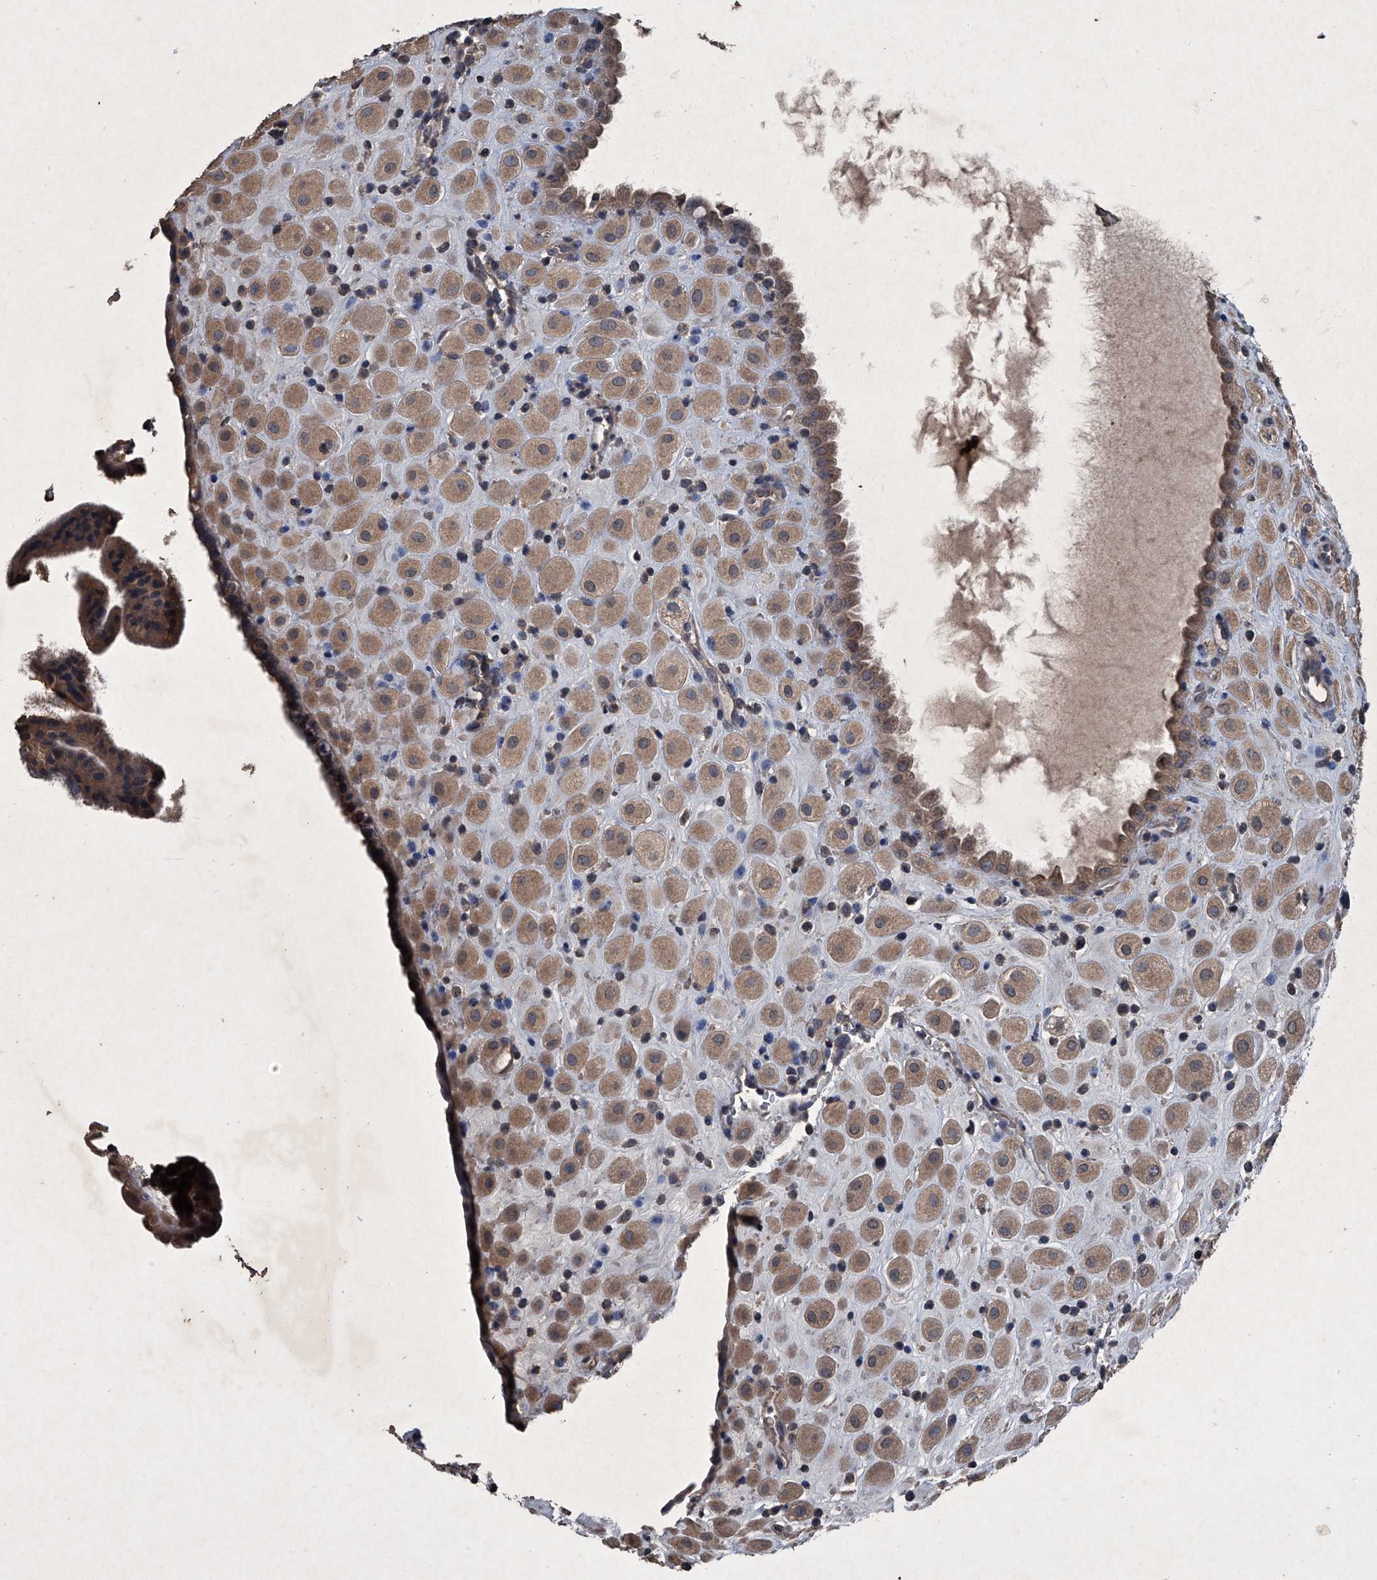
{"staining": {"intensity": "weak", "quantity": "25%-75%", "location": "cytoplasmic/membranous"}, "tissue": "placenta", "cell_type": "Decidual cells", "image_type": "normal", "snomed": [{"axis": "morphology", "description": "Normal tissue, NOS"}, {"axis": "topography", "description": "Placenta"}], "caption": "High-magnification brightfield microscopy of unremarkable placenta stained with DAB (brown) and counterstained with hematoxylin (blue). decidual cells exhibit weak cytoplasmic/membranous expression is appreciated in about25%-75% of cells.", "gene": "MAPKAP1", "patient": {"sex": "female", "age": 35}}